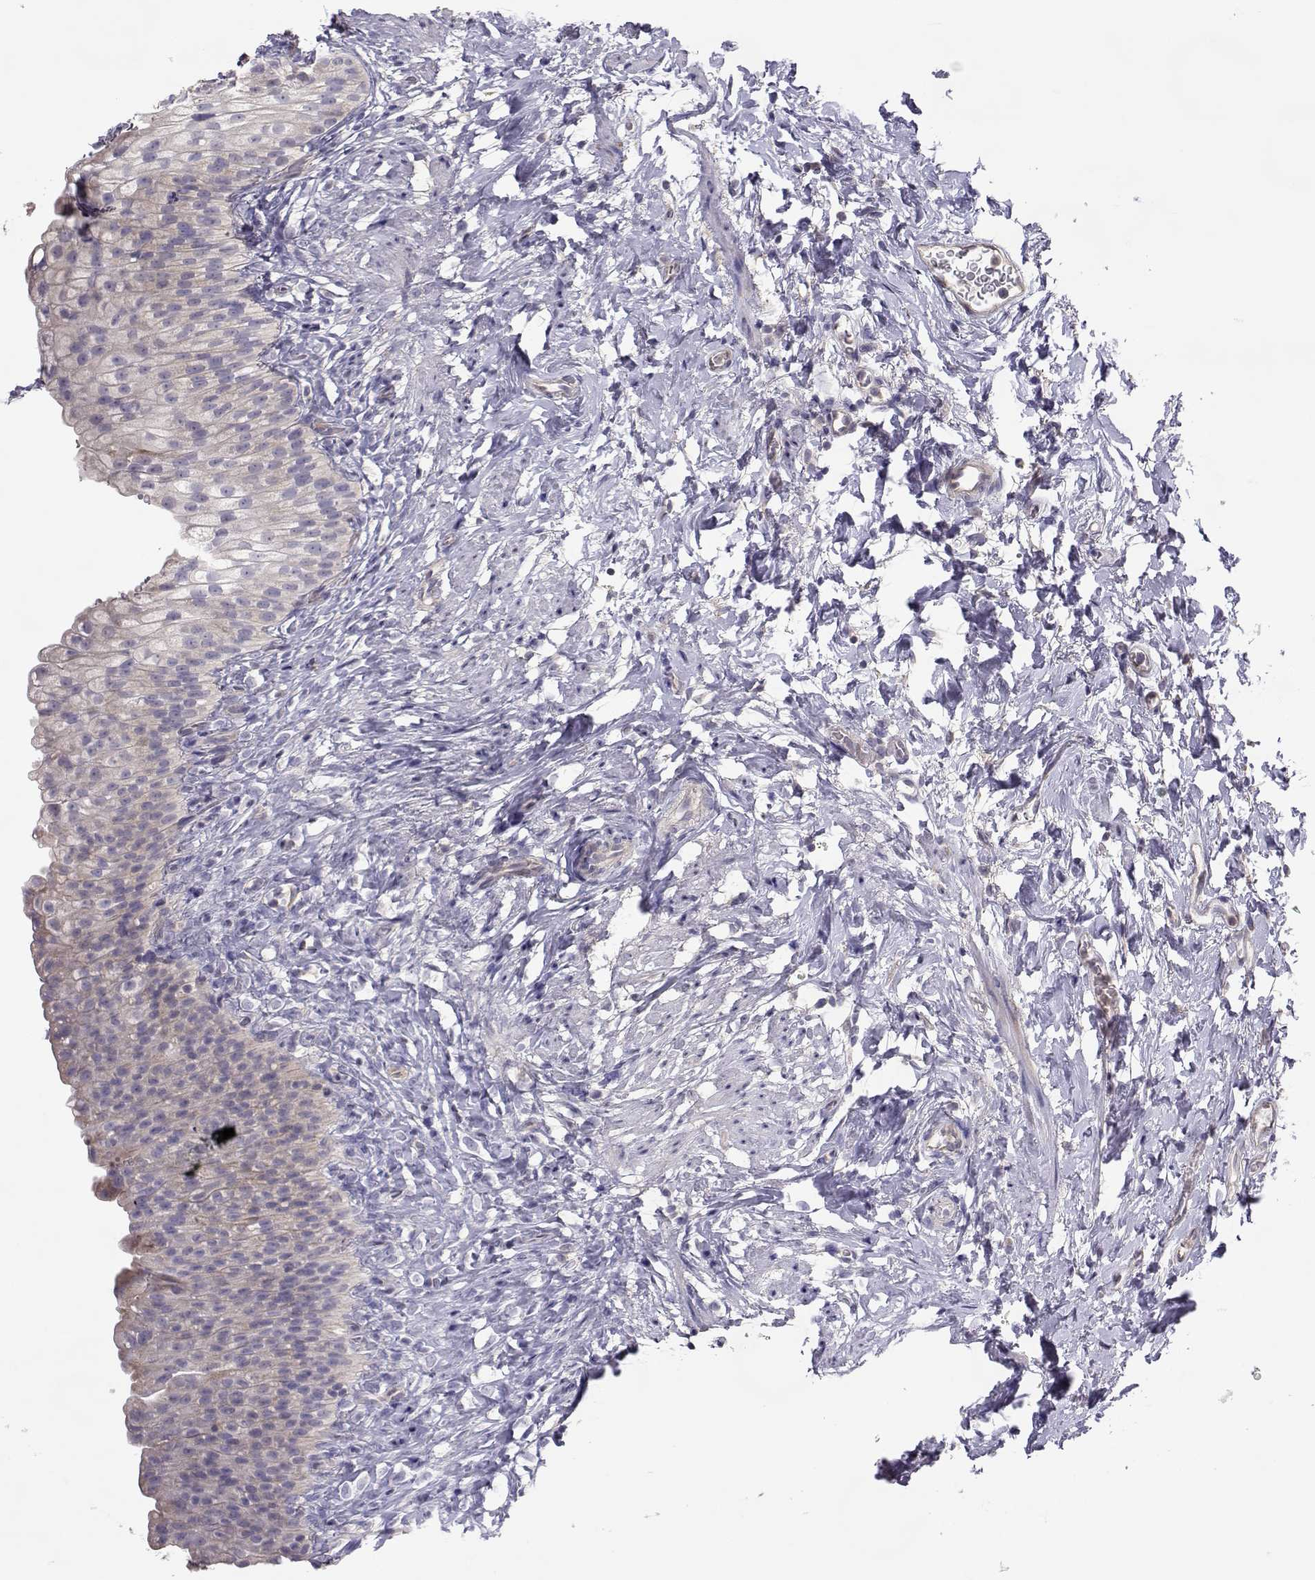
{"staining": {"intensity": "negative", "quantity": "none", "location": "none"}, "tissue": "urinary bladder", "cell_type": "Urothelial cells", "image_type": "normal", "snomed": [{"axis": "morphology", "description": "Normal tissue, NOS"}, {"axis": "topography", "description": "Urinary bladder"}], "caption": "Urothelial cells are negative for protein expression in unremarkable human urinary bladder. Brightfield microscopy of immunohistochemistry (IHC) stained with DAB (3,3'-diaminobenzidine) (brown) and hematoxylin (blue), captured at high magnification.", "gene": "NCAM2", "patient": {"sex": "male", "age": 76}}